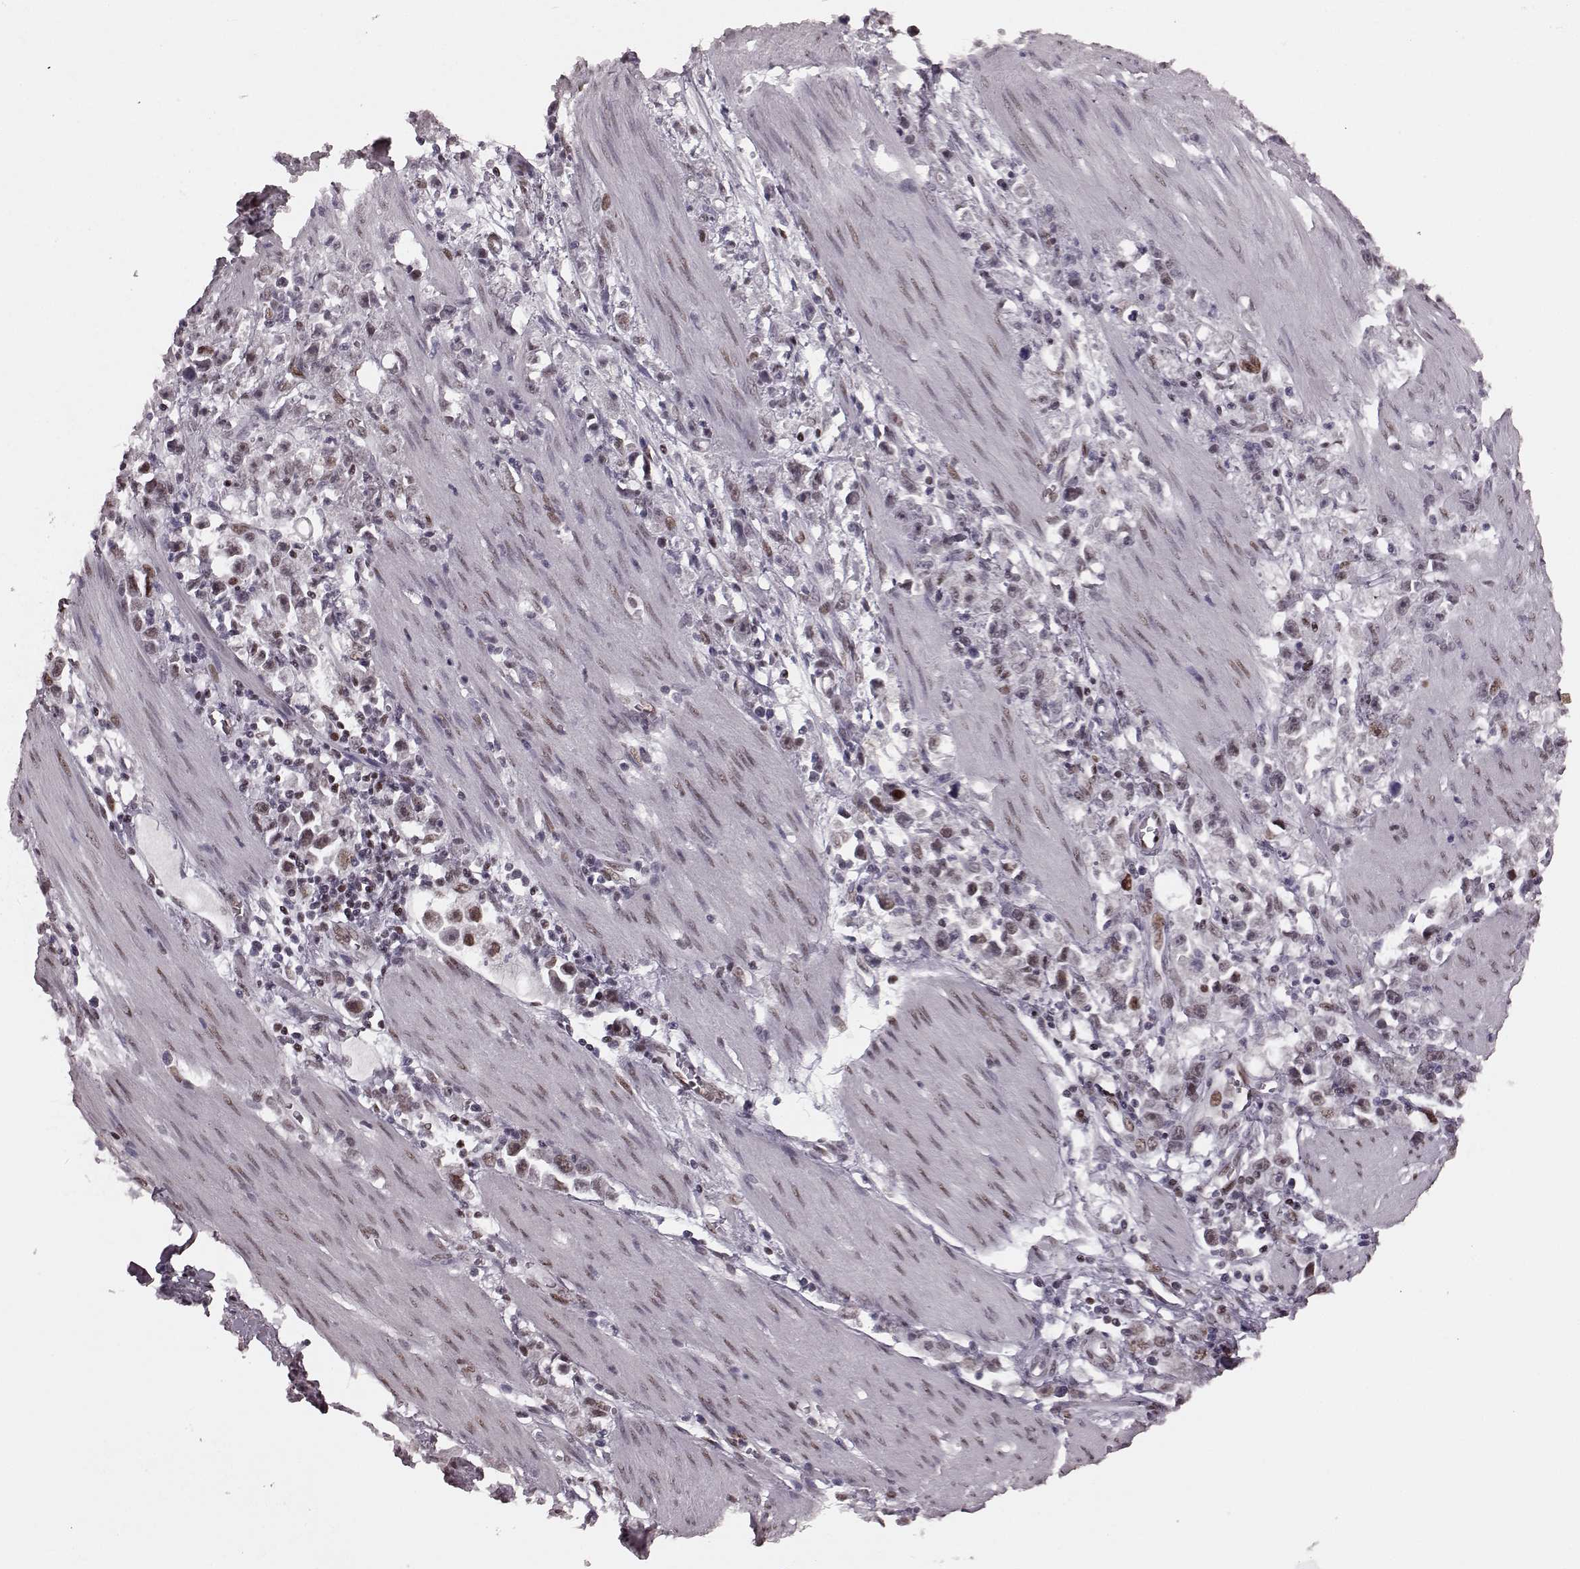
{"staining": {"intensity": "moderate", "quantity": "<25%", "location": "nuclear"}, "tissue": "stomach cancer", "cell_type": "Tumor cells", "image_type": "cancer", "snomed": [{"axis": "morphology", "description": "Adenocarcinoma, NOS"}, {"axis": "topography", "description": "Stomach"}], "caption": "Human adenocarcinoma (stomach) stained for a protein (brown) demonstrates moderate nuclear positive expression in about <25% of tumor cells.", "gene": "NR2C1", "patient": {"sex": "female", "age": 59}}